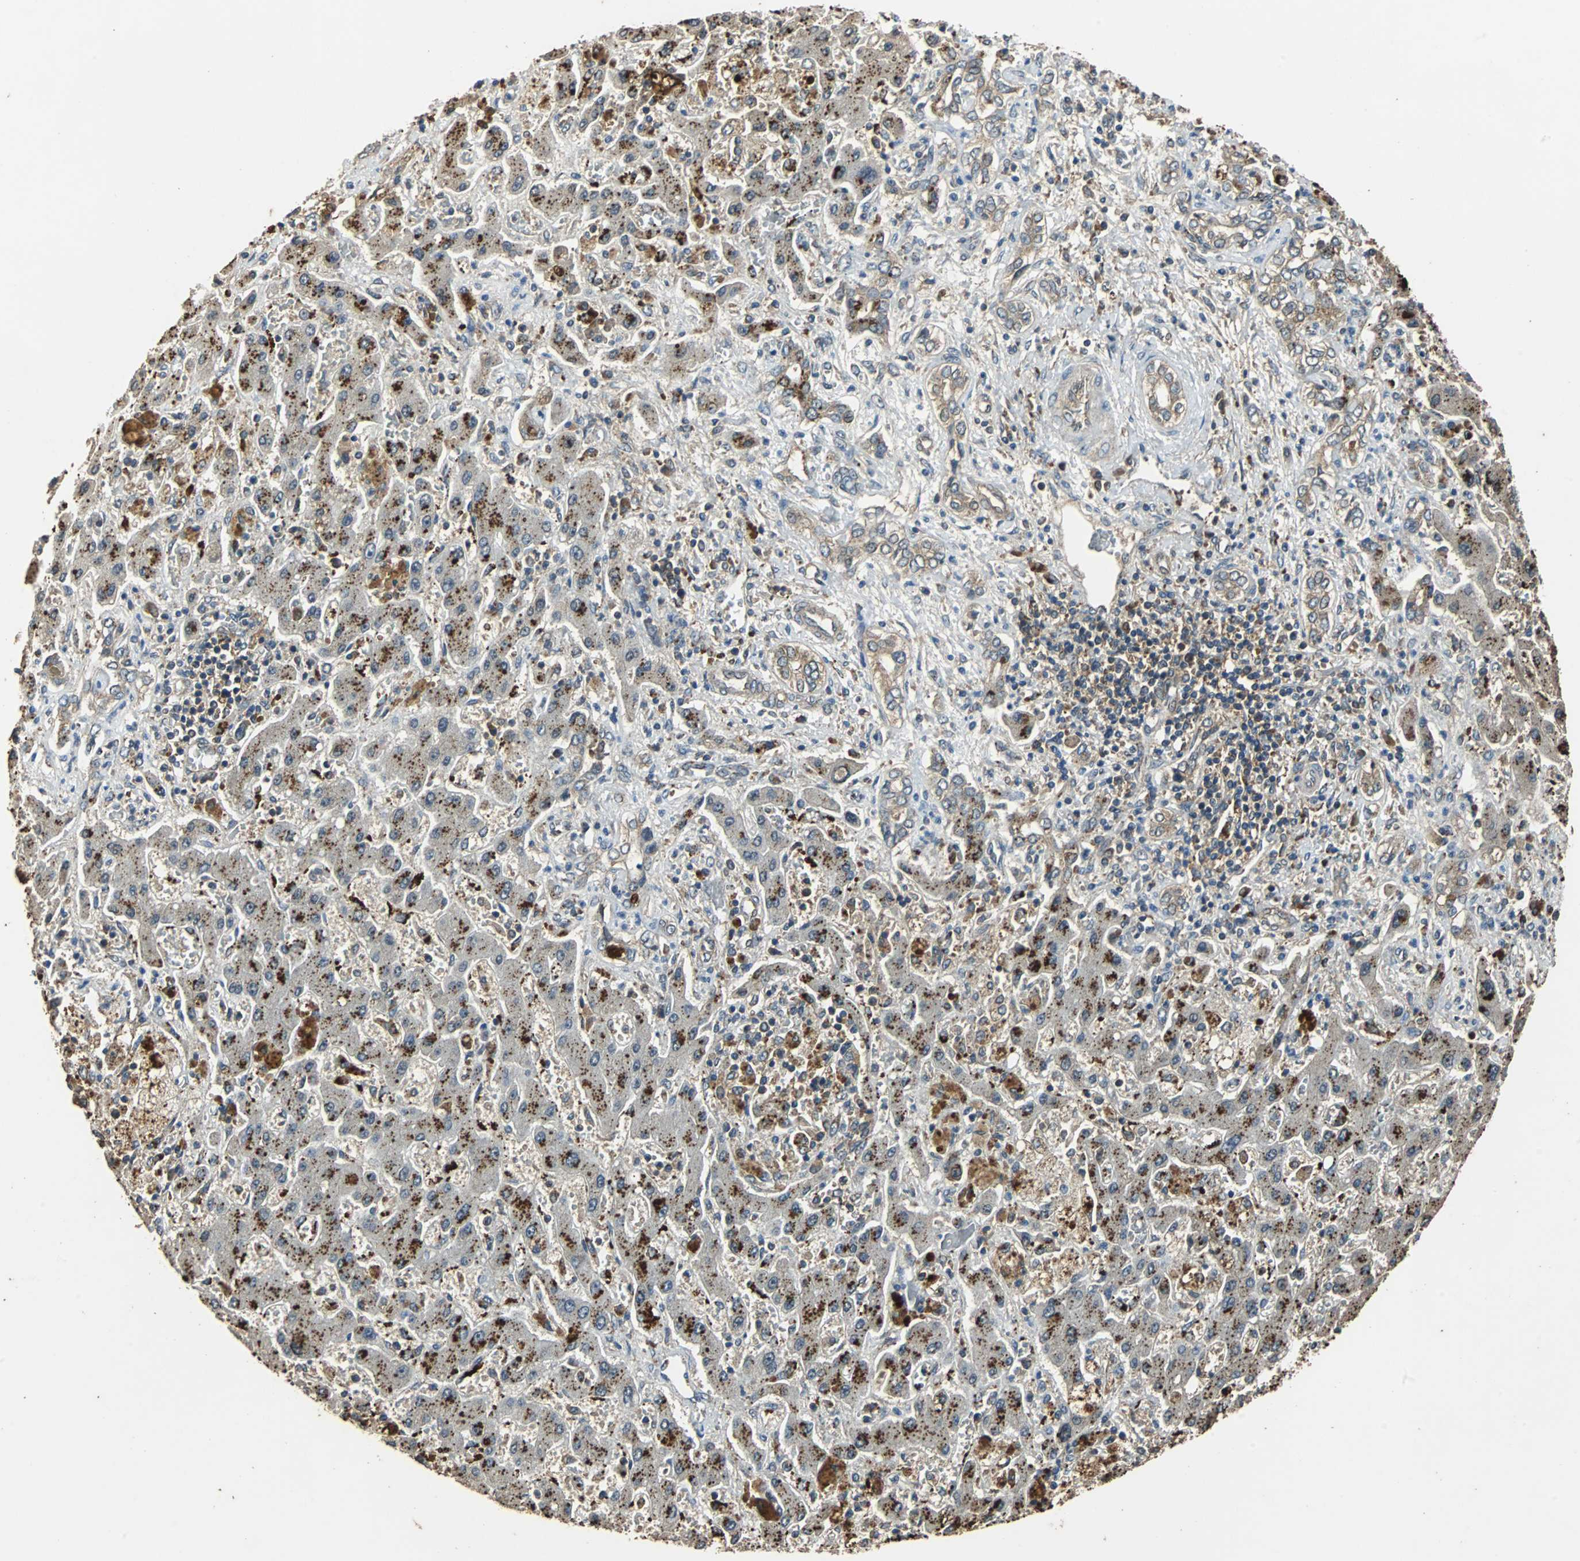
{"staining": {"intensity": "moderate", "quantity": "25%-75%", "location": "cytoplasmic/membranous"}, "tissue": "liver cancer", "cell_type": "Tumor cells", "image_type": "cancer", "snomed": [{"axis": "morphology", "description": "Cholangiocarcinoma"}, {"axis": "topography", "description": "Liver"}], "caption": "Tumor cells demonstrate medium levels of moderate cytoplasmic/membranous staining in approximately 25%-75% of cells in human liver cancer (cholangiocarcinoma). The staining was performed using DAB (3,3'-diaminobenzidine), with brown indicating positive protein expression. Nuclei are stained blue with hematoxylin.", "gene": "VBP1", "patient": {"sex": "male", "age": 50}}